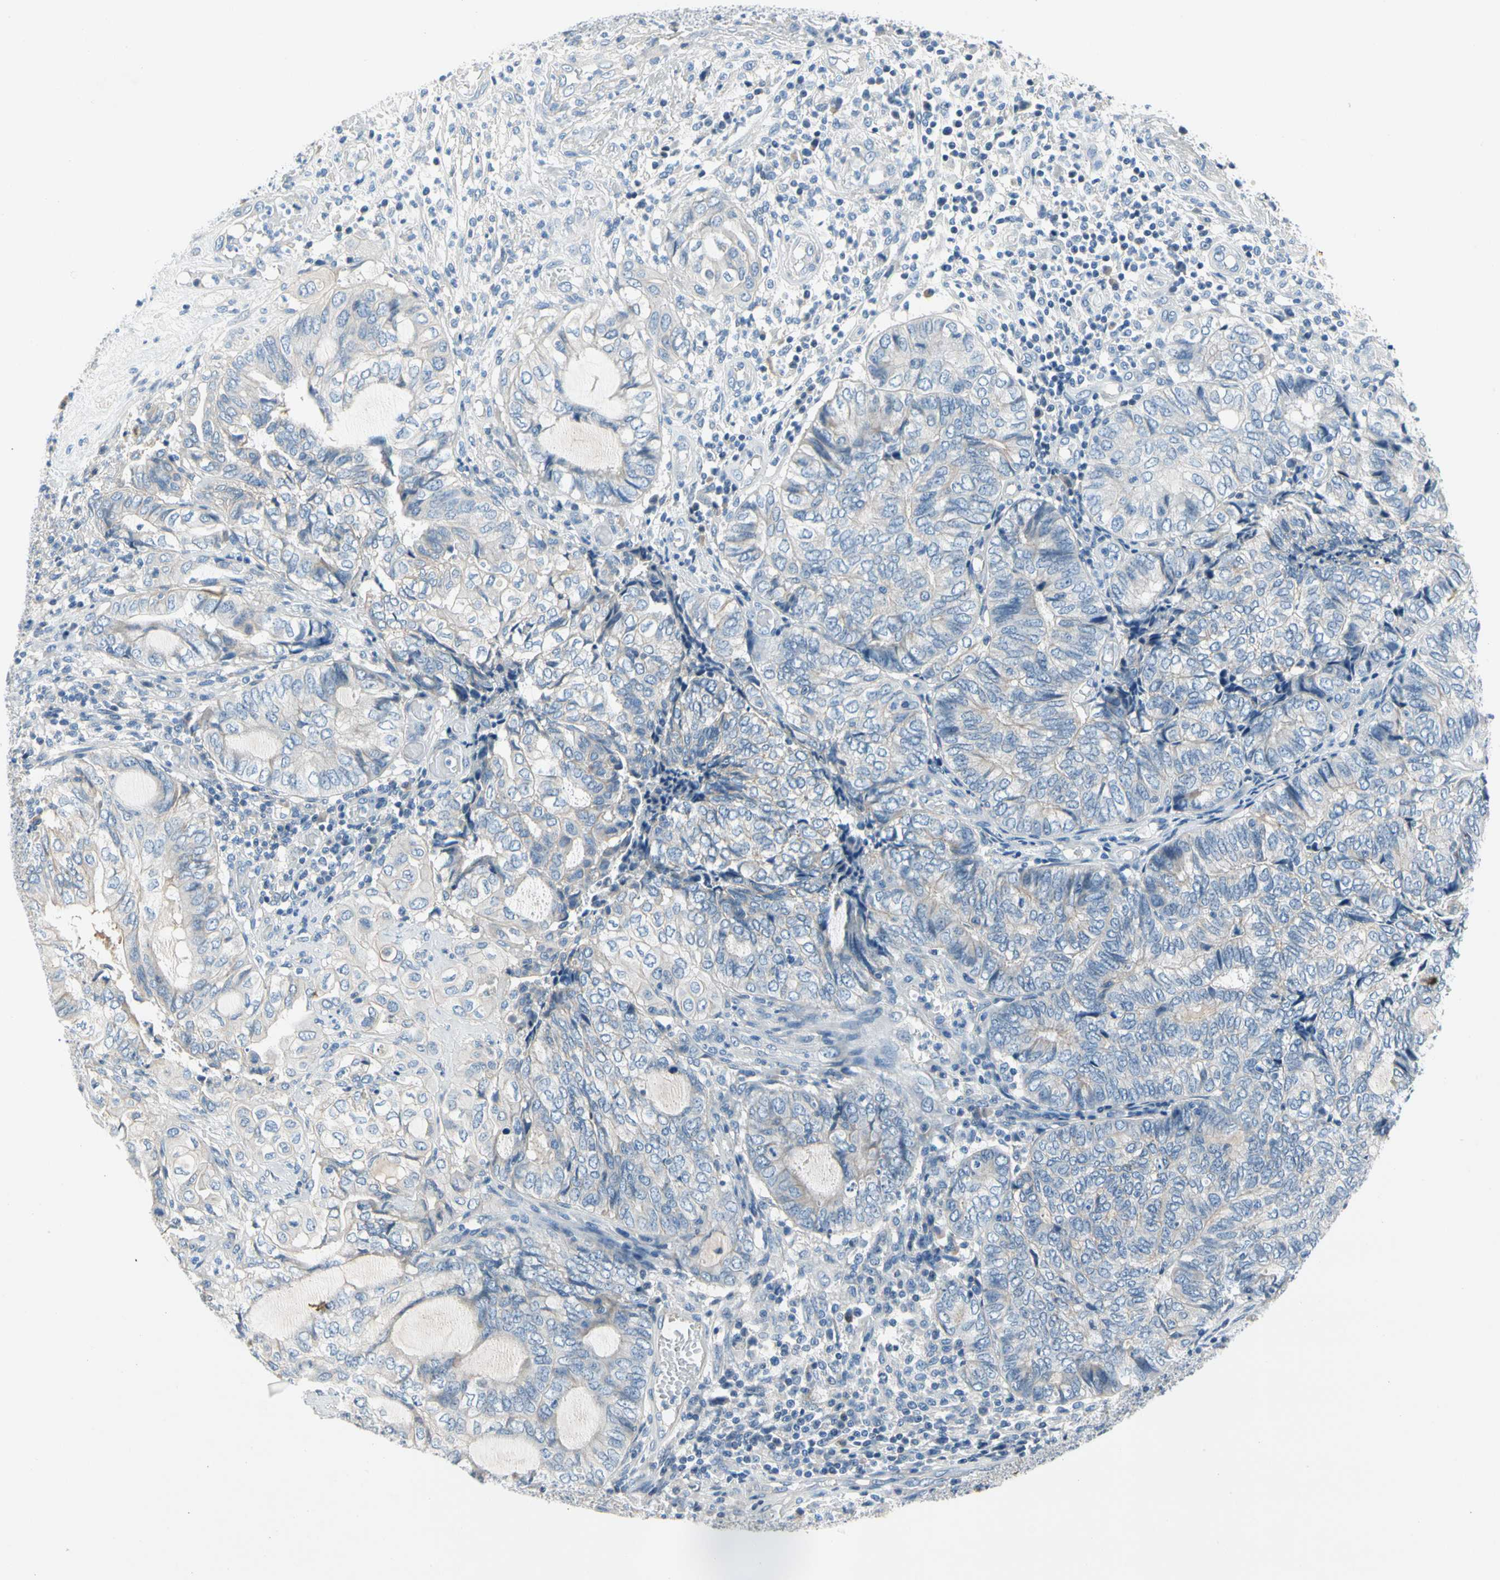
{"staining": {"intensity": "negative", "quantity": "none", "location": "none"}, "tissue": "endometrial cancer", "cell_type": "Tumor cells", "image_type": "cancer", "snomed": [{"axis": "morphology", "description": "Adenocarcinoma, NOS"}, {"axis": "topography", "description": "Uterus"}, {"axis": "topography", "description": "Endometrium"}], "caption": "Histopathology image shows no protein positivity in tumor cells of adenocarcinoma (endometrial) tissue.", "gene": "CA14", "patient": {"sex": "female", "age": 70}}